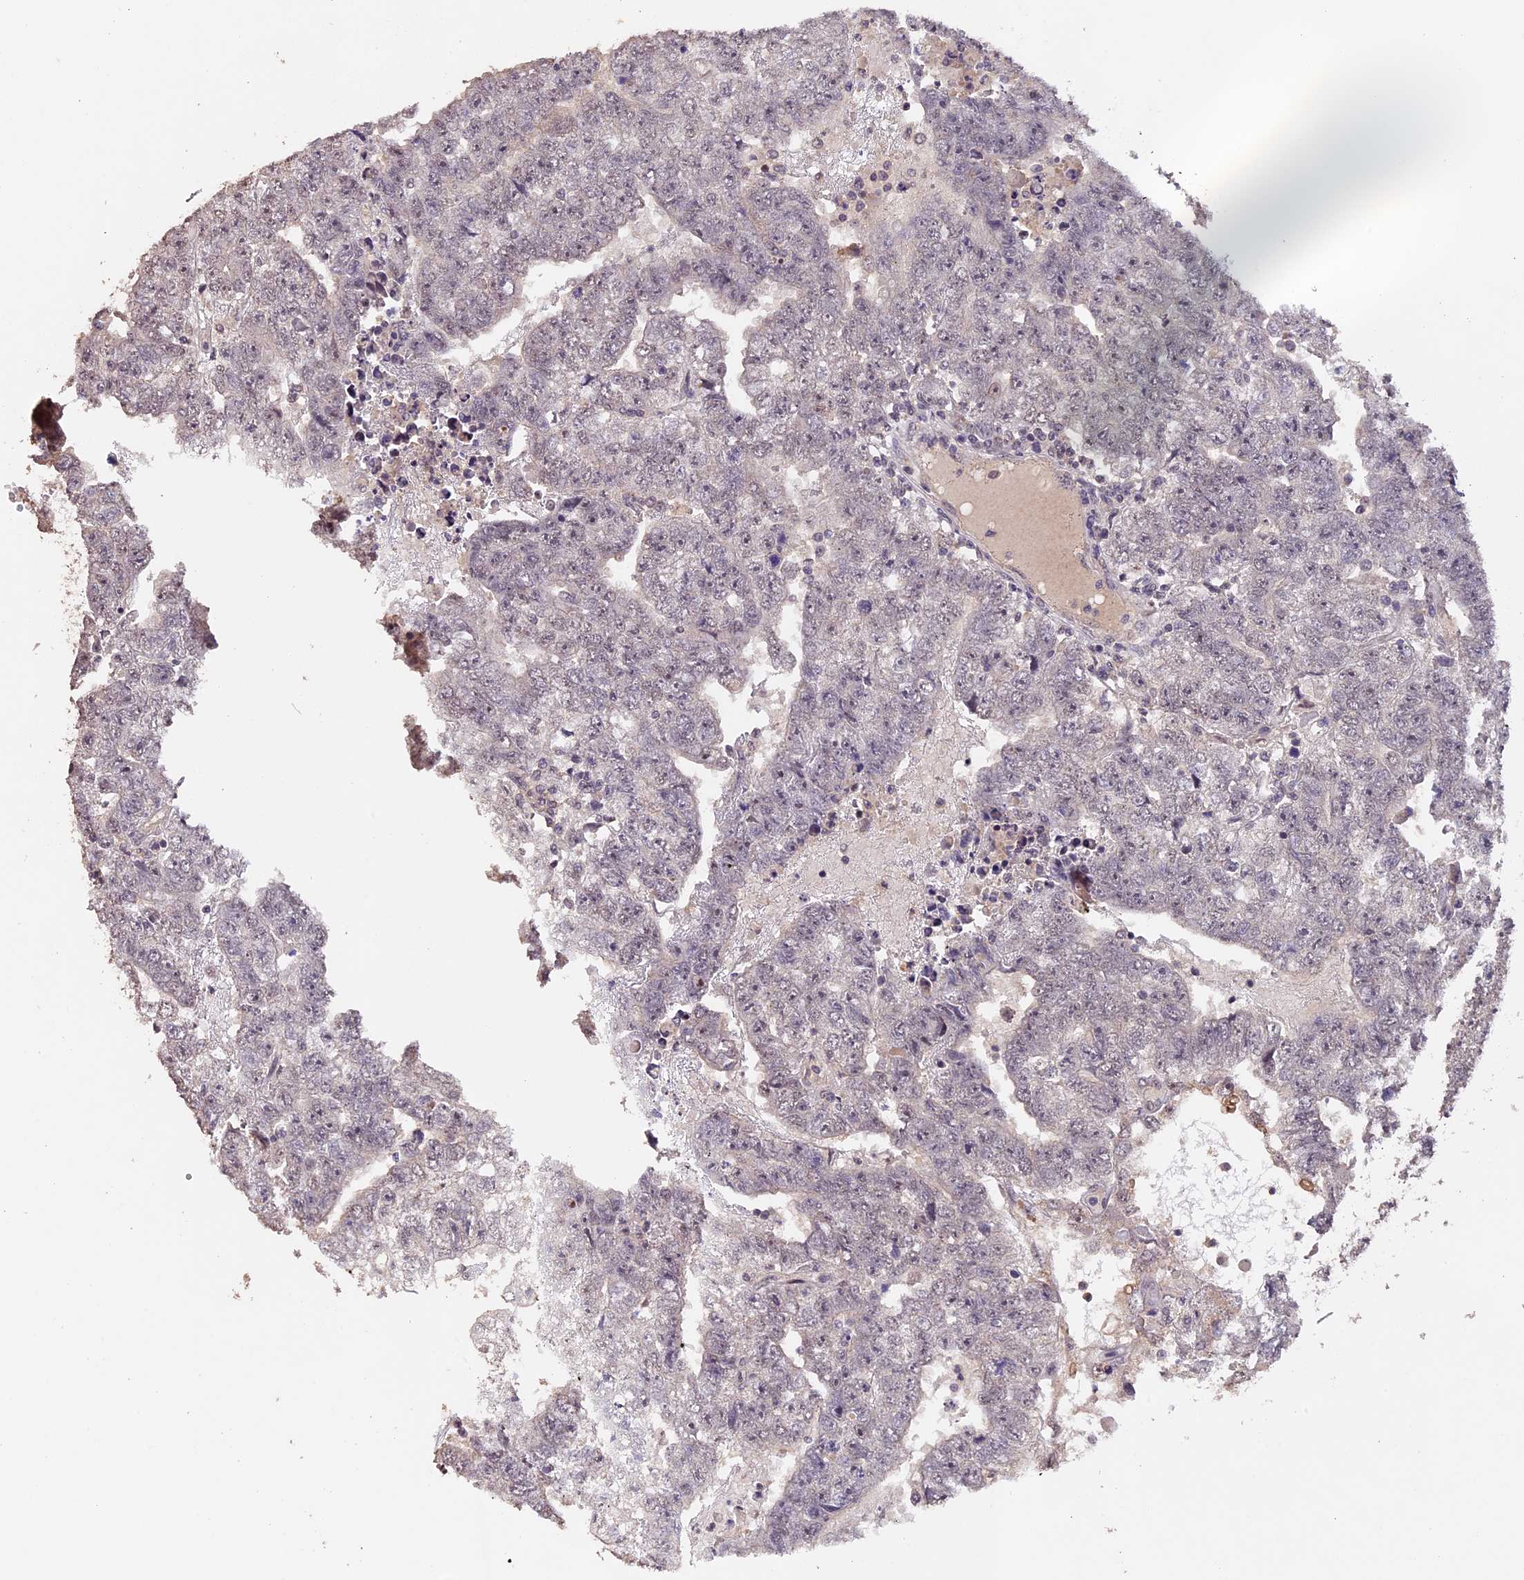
{"staining": {"intensity": "negative", "quantity": "none", "location": "none"}, "tissue": "testis cancer", "cell_type": "Tumor cells", "image_type": "cancer", "snomed": [{"axis": "morphology", "description": "Carcinoma, Embryonal, NOS"}, {"axis": "topography", "description": "Testis"}], "caption": "High power microscopy photomicrograph of an immunohistochemistry (IHC) photomicrograph of embryonal carcinoma (testis), revealing no significant positivity in tumor cells.", "gene": "GNB5", "patient": {"sex": "male", "age": 25}}